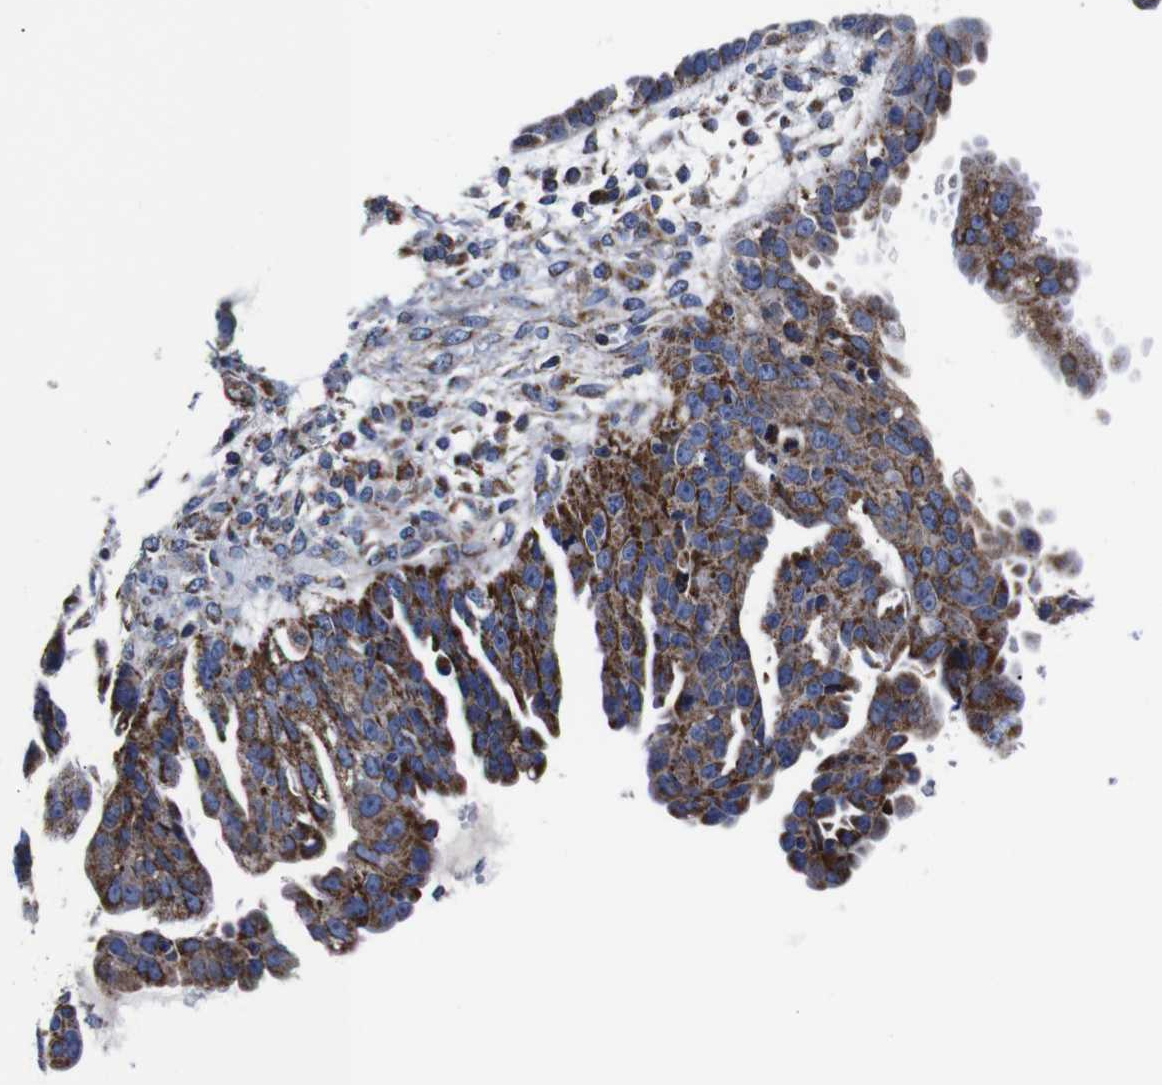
{"staining": {"intensity": "moderate", "quantity": "<25%", "location": "cytoplasmic/membranous"}, "tissue": "ovarian cancer", "cell_type": "Tumor cells", "image_type": "cancer", "snomed": [{"axis": "morphology", "description": "Cystadenocarcinoma, serous, NOS"}, {"axis": "topography", "description": "Ovary"}], "caption": "Protein expression by immunohistochemistry (IHC) shows moderate cytoplasmic/membranous staining in approximately <25% of tumor cells in ovarian cancer. Using DAB (3,3'-diaminobenzidine) (brown) and hematoxylin (blue) stains, captured at high magnification using brightfield microscopy.", "gene": "FKBP9", "patient": {"sex": "female", "age": 58}}